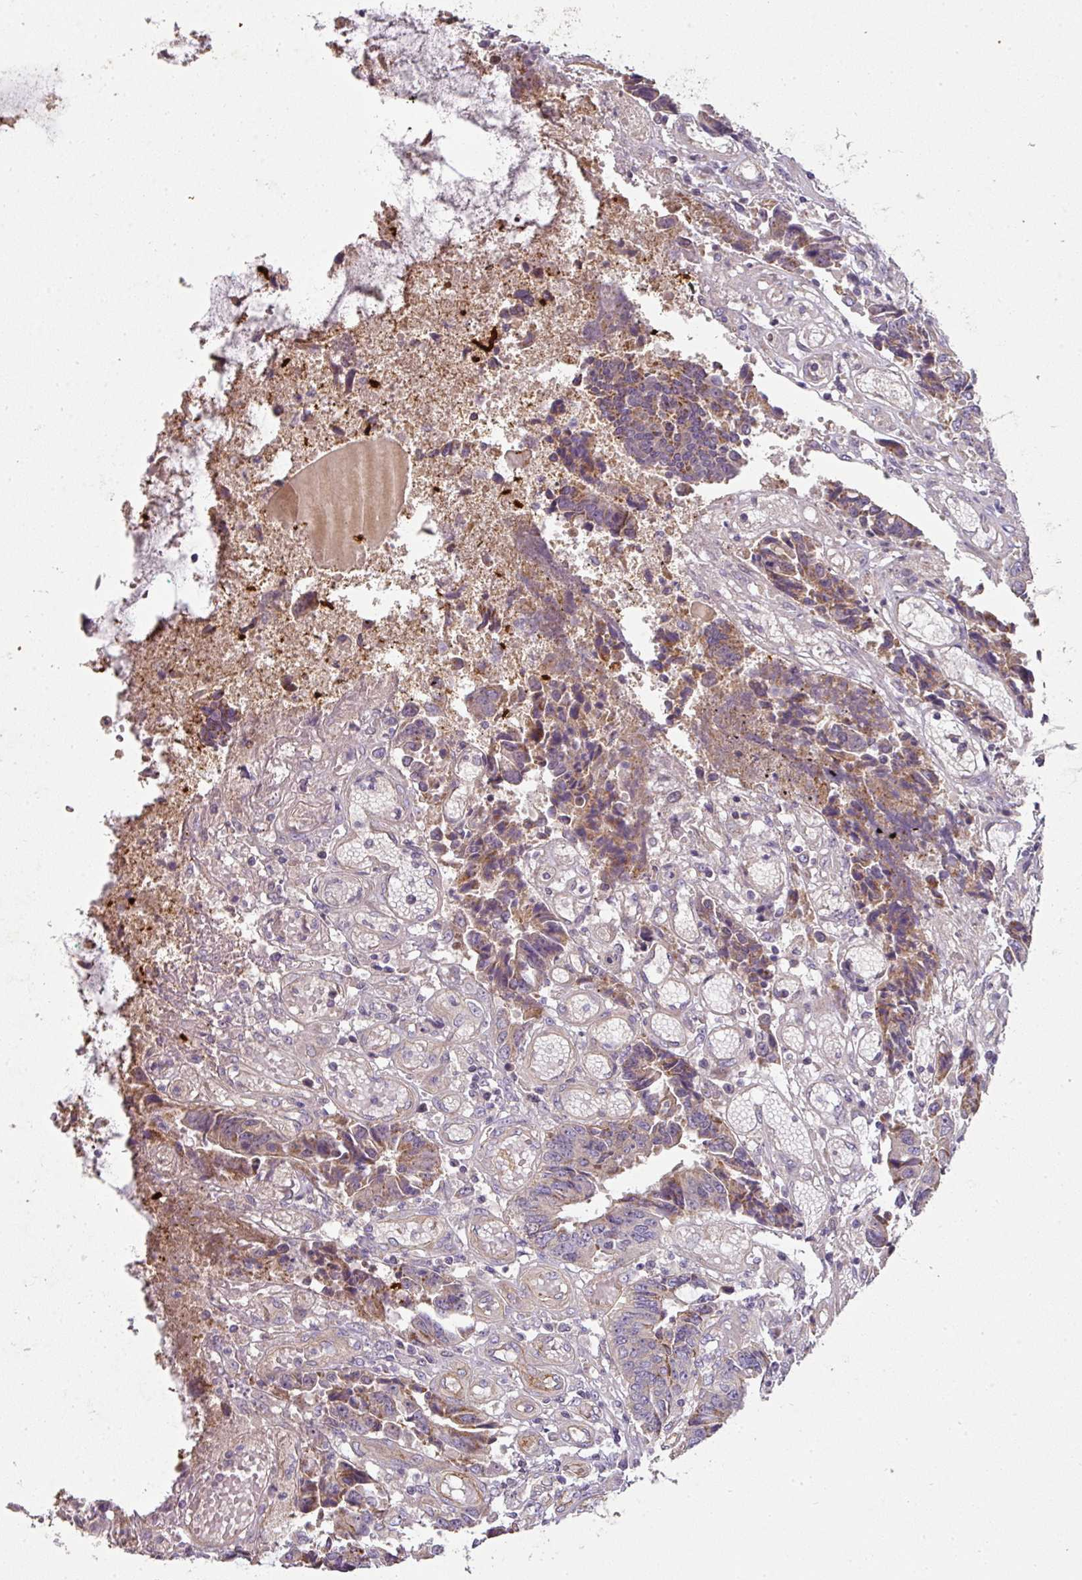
{"staining": {"intensity": "weak", "quantity": ">75%", "location": "cytoplasmic/membranous"}, "tissue": "colorectal cancer", "cell_type": "Tumor cells", "image_type": "cancer", "snomed": [{"axis": "morphology", "description": "Adenocarcinoma, NOS"}, {"axis": "topography", "description": "Rectum"}], "caption": "Immunohistochemistry (IHC) of colorectal cancer demonstrates low levels of weak cytoplasmic/membranous expression in about >75% of tumor cells.", "gene": "PCDH1", "patient": {"sex": "male", "age": 84}}